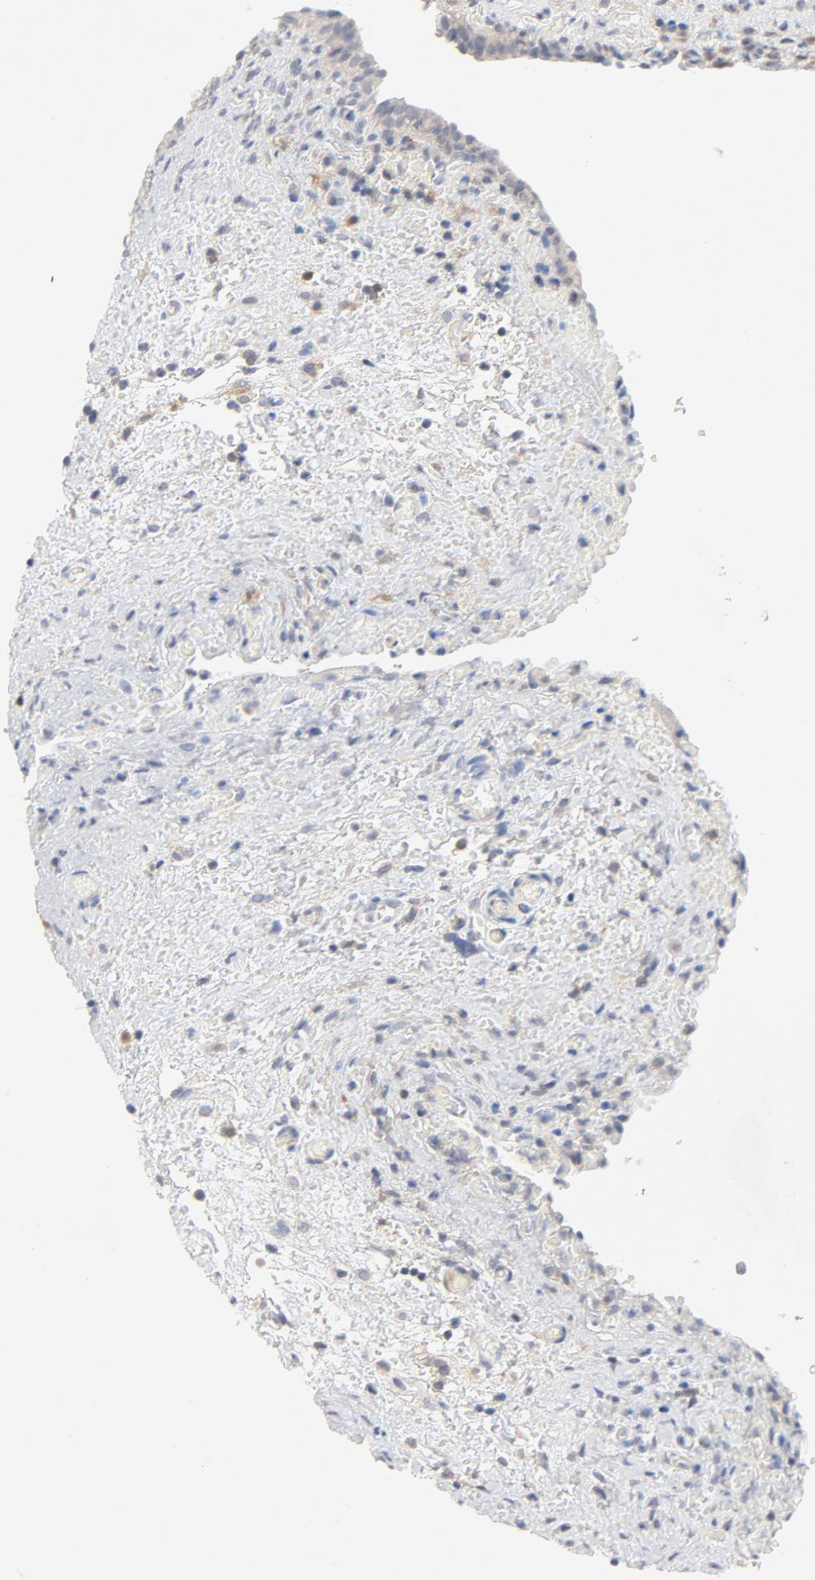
{"staining": {"intensity": "weak", "quantity": ">75%", "location": "cytoplasmic/membranous"}, "tissue": "urinary bladder", "cell_type": "Urothelial cells", "image_type": "normal", "snomed": [{"axis": "morphology", "description": "Normal tissue, NOS"}, {"axis": "morphology", "description": "Dysplasia, NOS"}, {"axis": "topography", "description": "Urinary bladder"}], "caption": "The photomicrograph reveals immunohistochemical staining of unremarkable urinary bladder. There is weak cytoplasmic/membranous expression is seen in approximately >75% of urothelial cells.", "gene": "STAT1", "patient": {"sex": "male", "age": 35}}